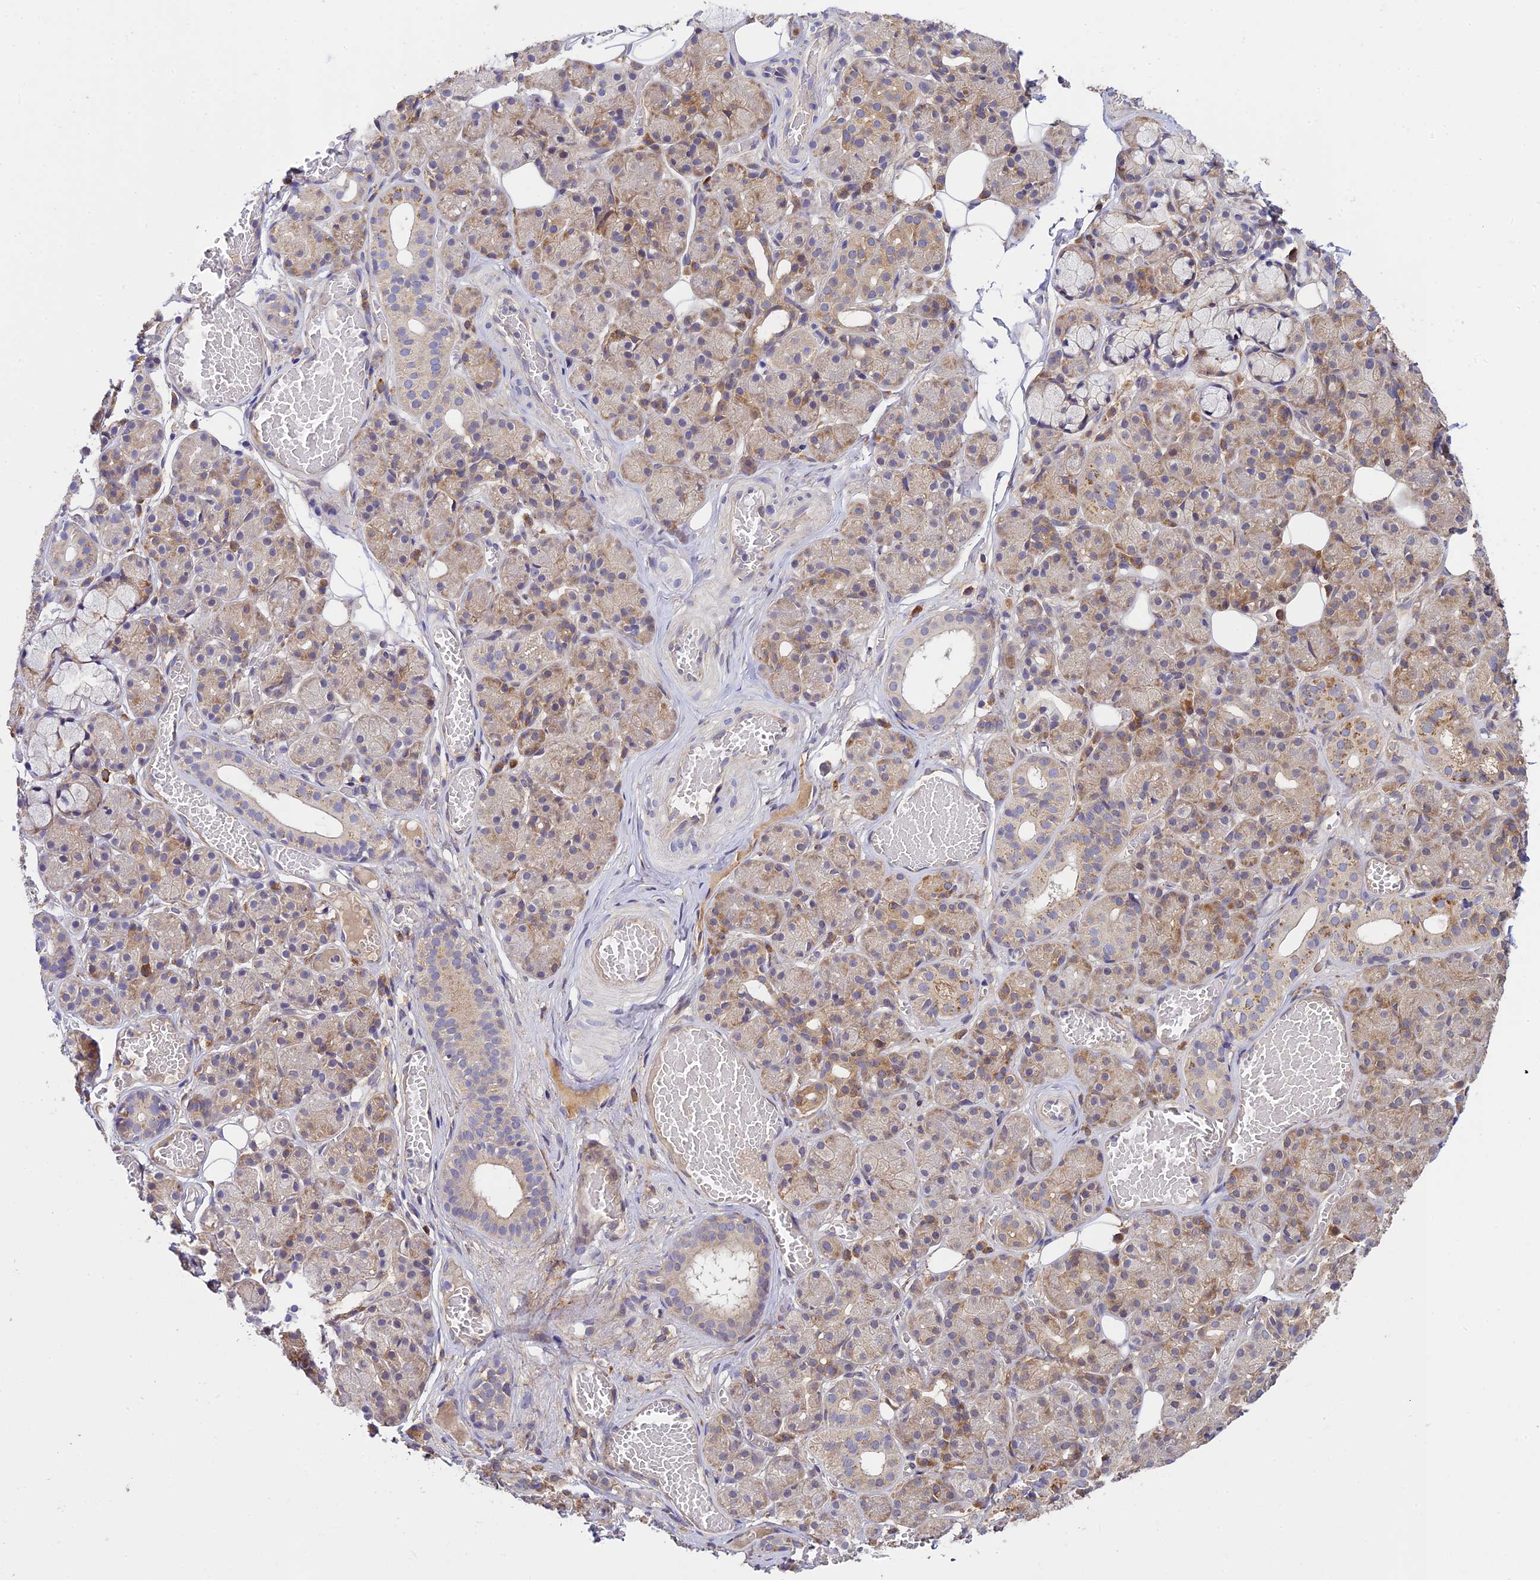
{"staining": {"intensity": "weak", "quantity": "25%-75%", "location": "cytoplasmic/membranous"}, "tissue": "salivary gland", "cell_type": "Glandular cells", "image_type": "normal", "snomed": [{"axis": "morphology", "description": "Normal tissue, NOS"}, {"axis": "topography", "description": "Salivary gland"}], "caption": "IHC image of normal salivary gland: salivary gland stained using immunohistochemistry (IHC) exhibits low levels of weak protein expression localized specifically in the cytoplasmic/membranous of glandular cells, appearing as a cytoplasmic/membranous brown color.", "gene": "P3H3", "patient": {"sex": "male", "age": 63}}